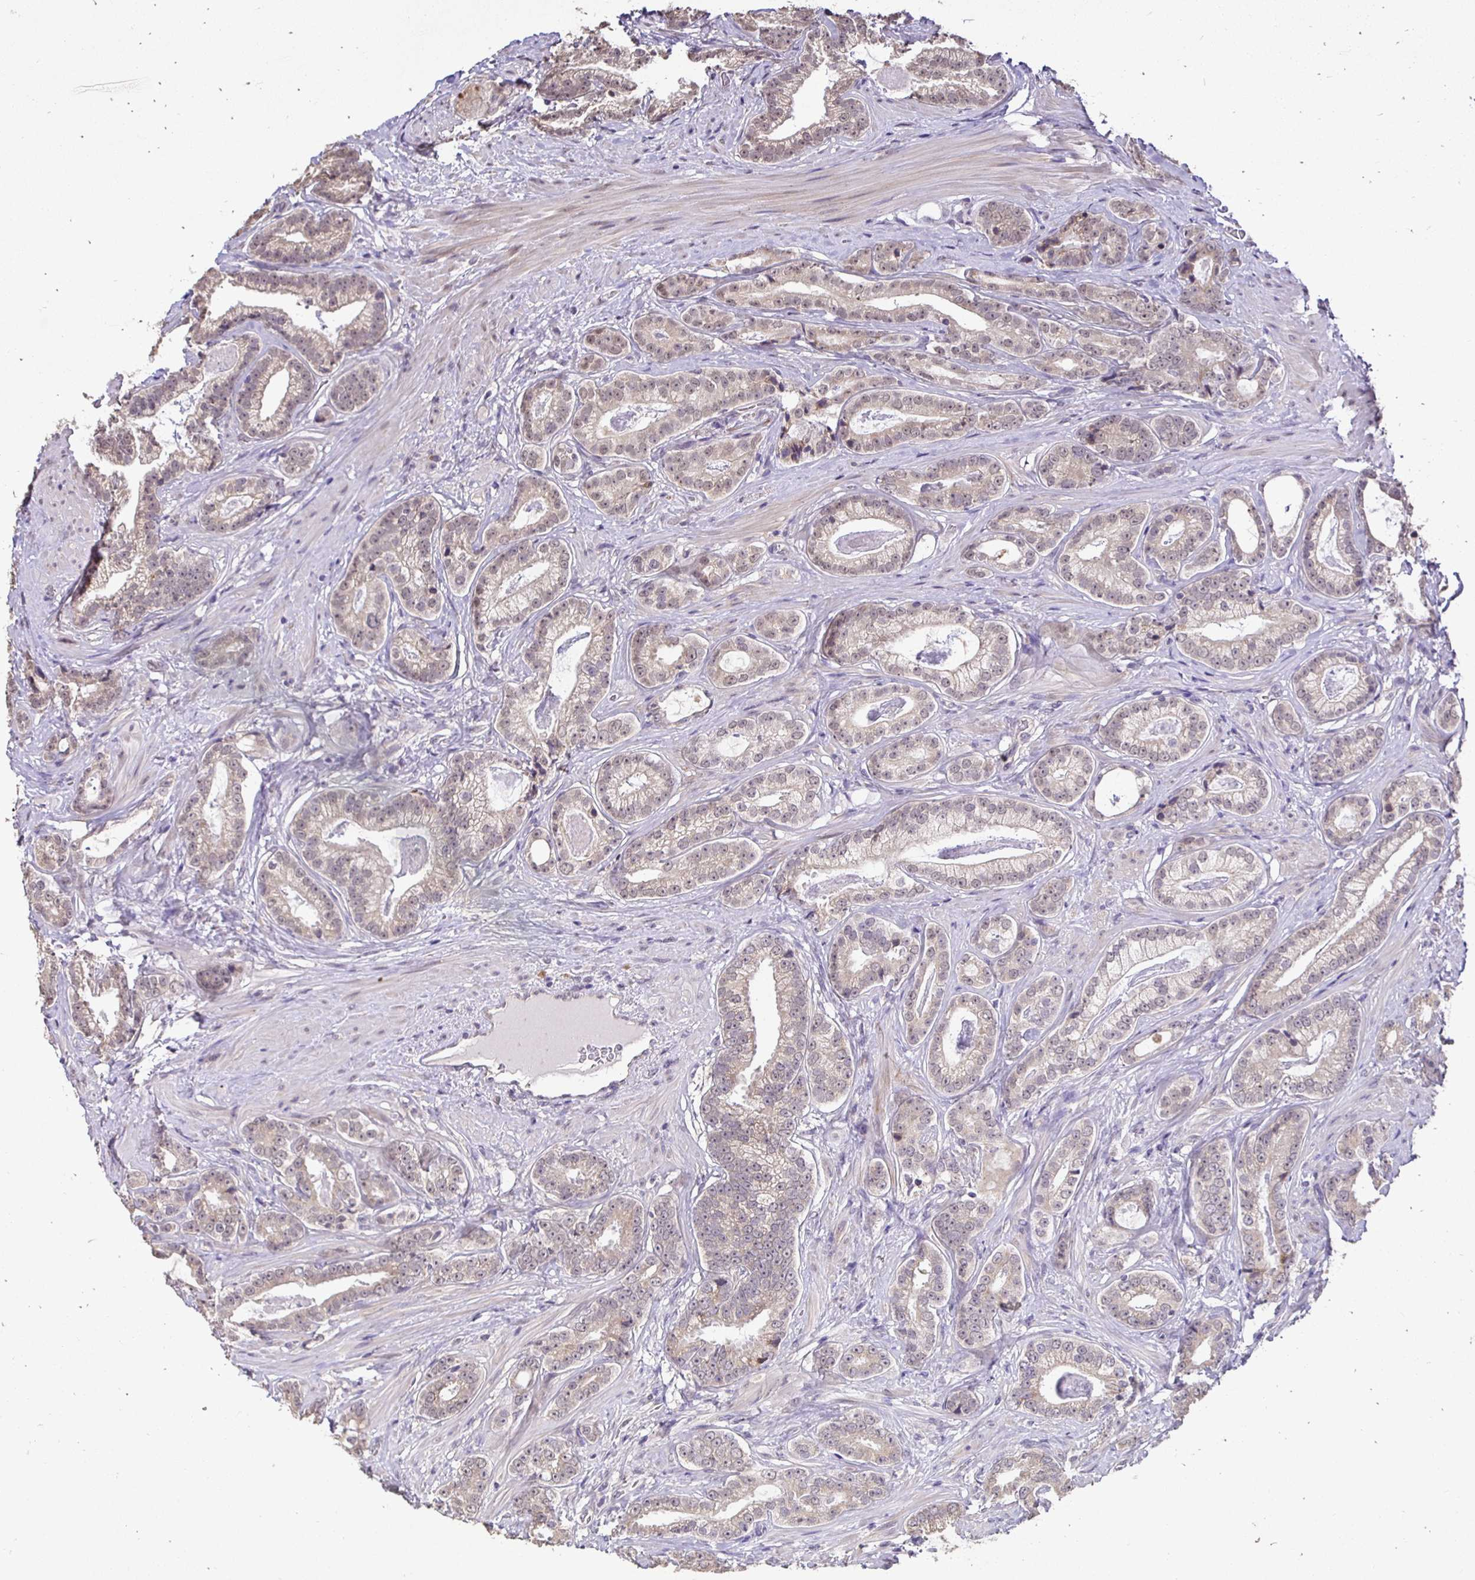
{"staining": {"intensity": "weak", "quantity": ">75%", "location": "cytoplasmic/membranous,nuclear"}, "tissue": "prostate cancer", "cell_type": "Tumor cells", "image_type": "cancer", "snomed": [{"axis": "morphology", "description": "Adenocarcinoma, Low grade"}, {"axis": "topography", "description": "Prostate"}], "caption": "Immunohistochemistry (IHC) (DAB (3,3'-diaminobenzidine)) staining of human prostate cancer shows weak cytoplasmic/membranous and nuclear protein expression in approximately >75% of tumor cells.", "gene": "RHEBL1", "patient": {"sex": "male", "age": 61}}